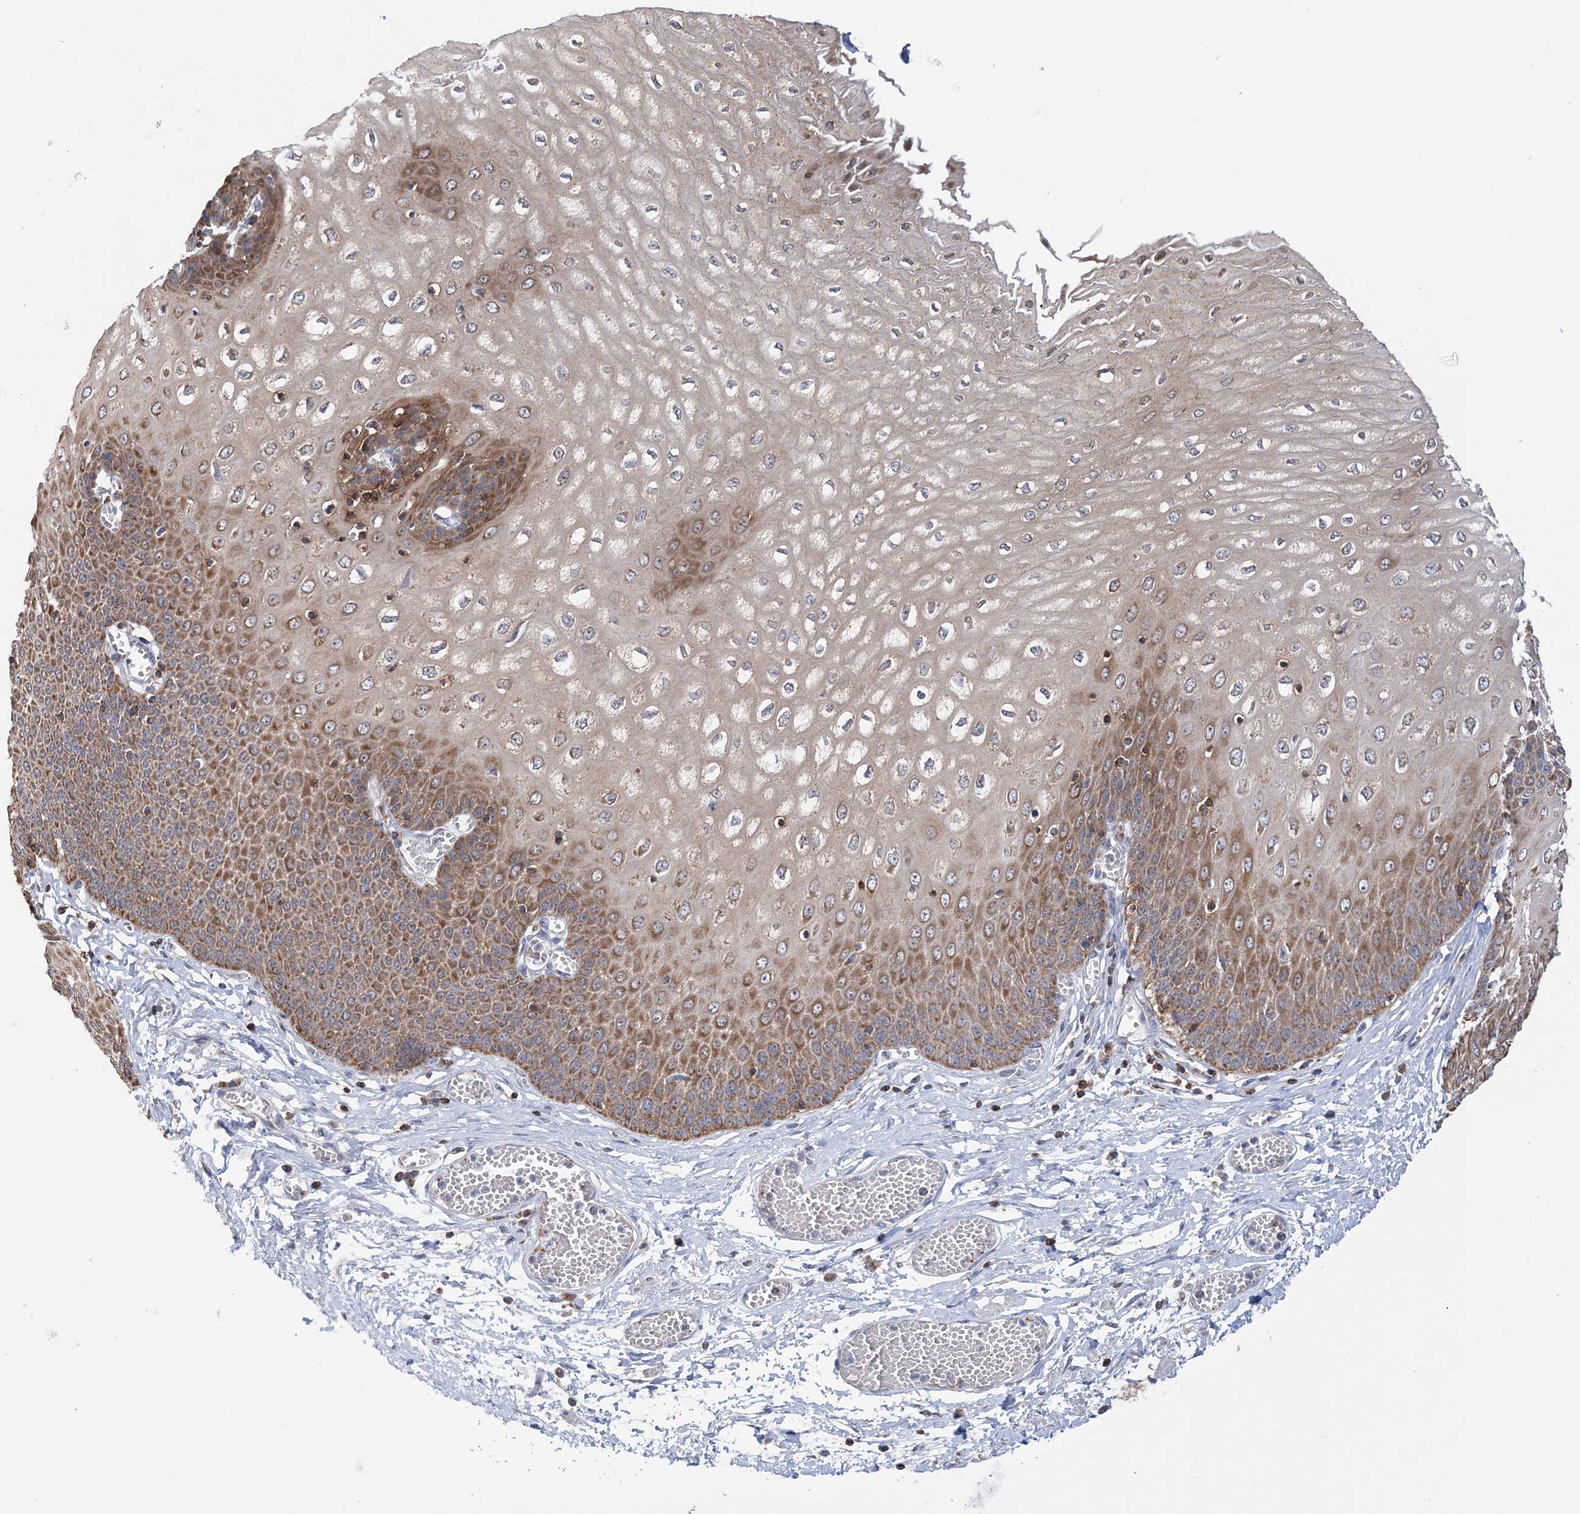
{"staining": {"intensity": "moderate", "quantity": ">75%", "location": "cytoplasmic/membranous"}, "tissue": "esophagus", "cell_type": "Squamous epithelial cells", "image_type": "normal", "snomed": [{"axis": "morphology", "description": "Normal tissue, NOS"}, {"axis": "topography", "description": "Esophagus"}], "caption": "Esophagus stained with DAB immunohistochemistry demonstrates medium levels of moderate cytoplasmic/membranous staining in approximately >75% of squamous epithelial cells. Using DAB (3,3'-diaminobenzidine) (brown) and hematoxylin (blue) stains, captured at high magnification using brightfield microscopy.", "gene": "TTC32", "patient": {"sex": "male", "age": 60}}